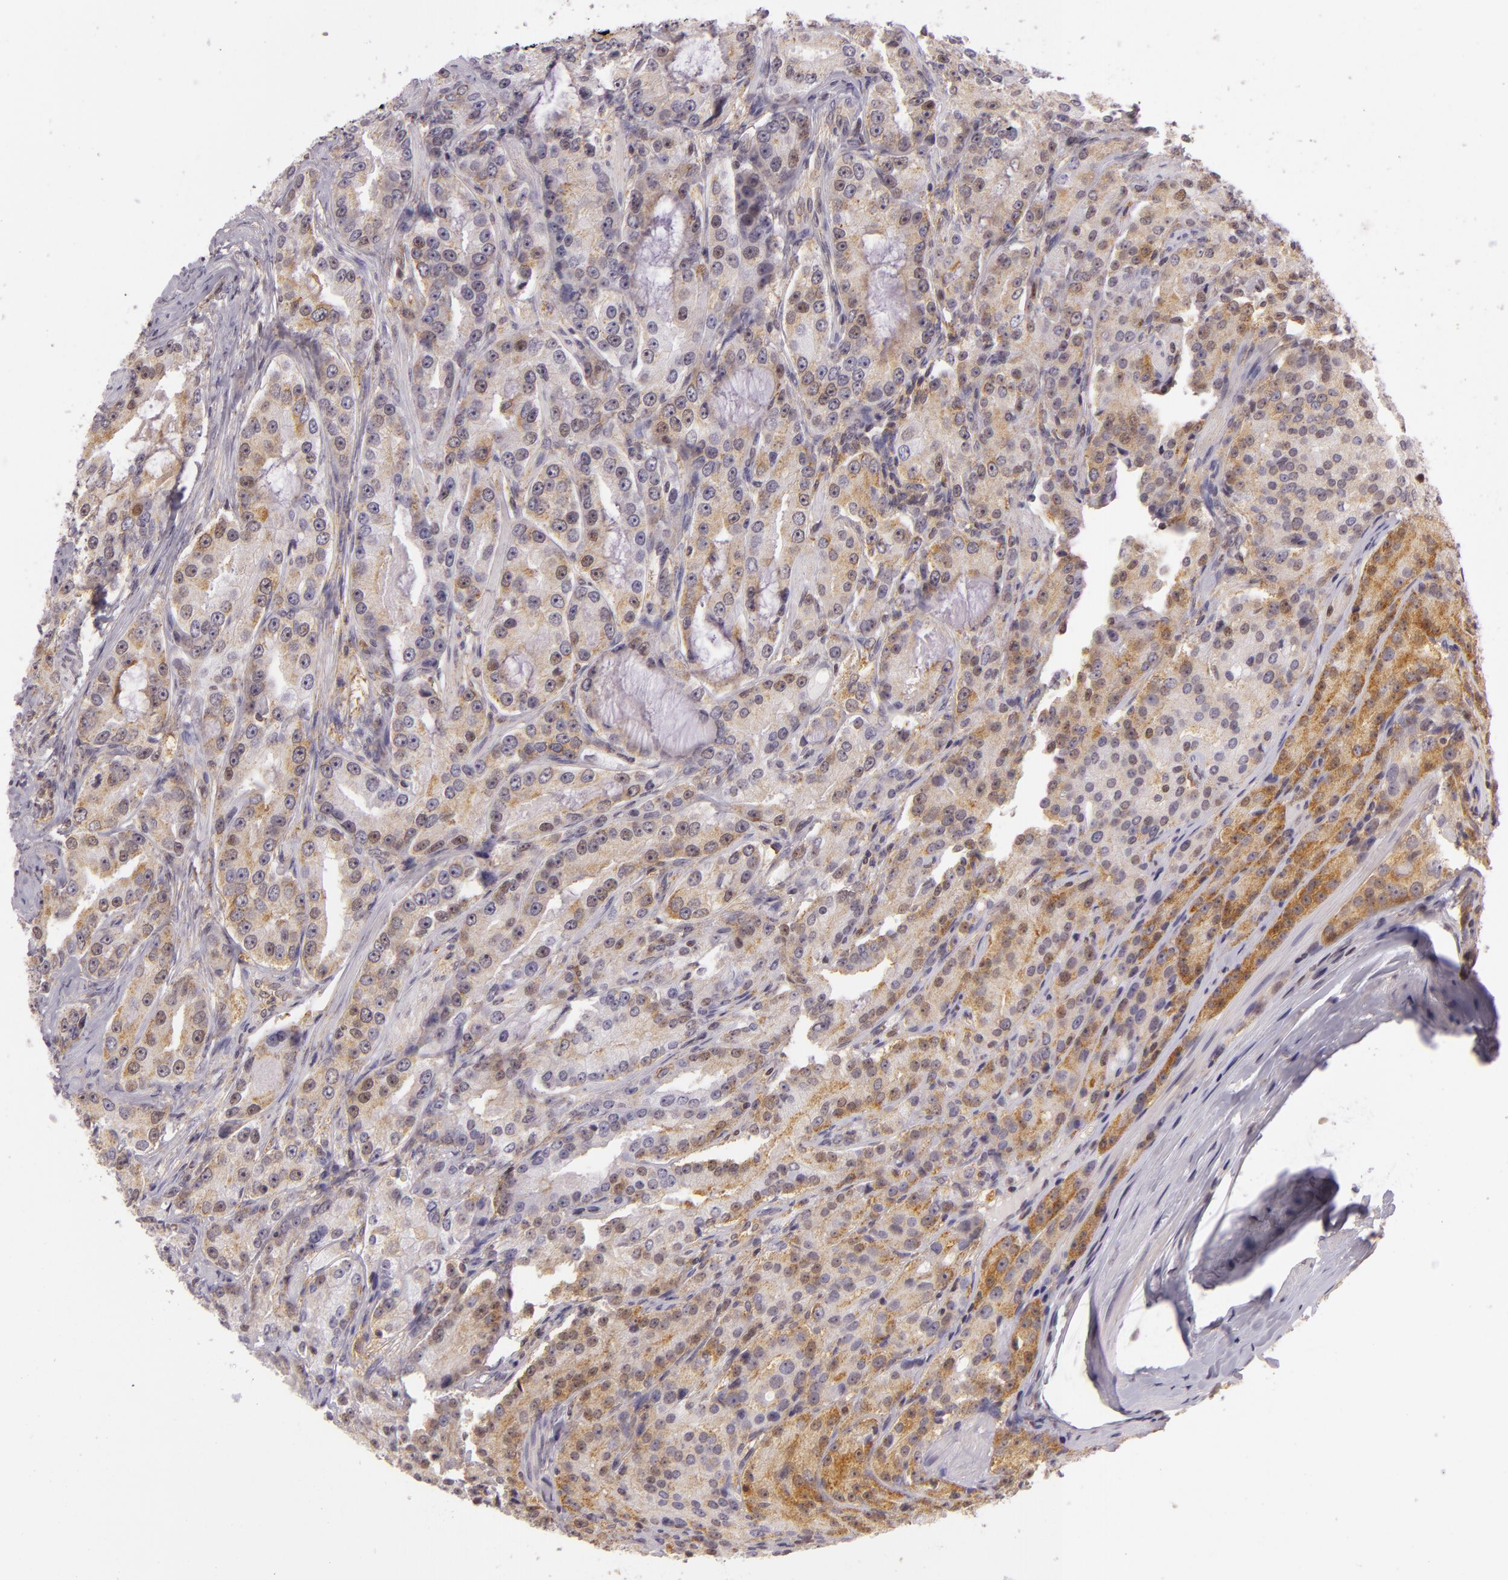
{"staining": {"intensity": "moderate", "quantity": "<25%", "location": "cytoplasmic/membranous"}, "tissue": "prostate cancer", "cell_type": "Tumor cells", "image_type": "cancer", "snomed": [{"axis": "morphology", "description": "Adenocarcinoma, Medium grade"}, {"axis": "topography", "description": "Prostate"}], "caption": "Brown immunohistochemical staining in prostate medium-grade adenocarcinoma reveals moderate cytoplasmic/membranous positivity in about <25% of tumor cells.", "gene": "IMPDH1", "patient": {"sex": "male", "age": 72}}